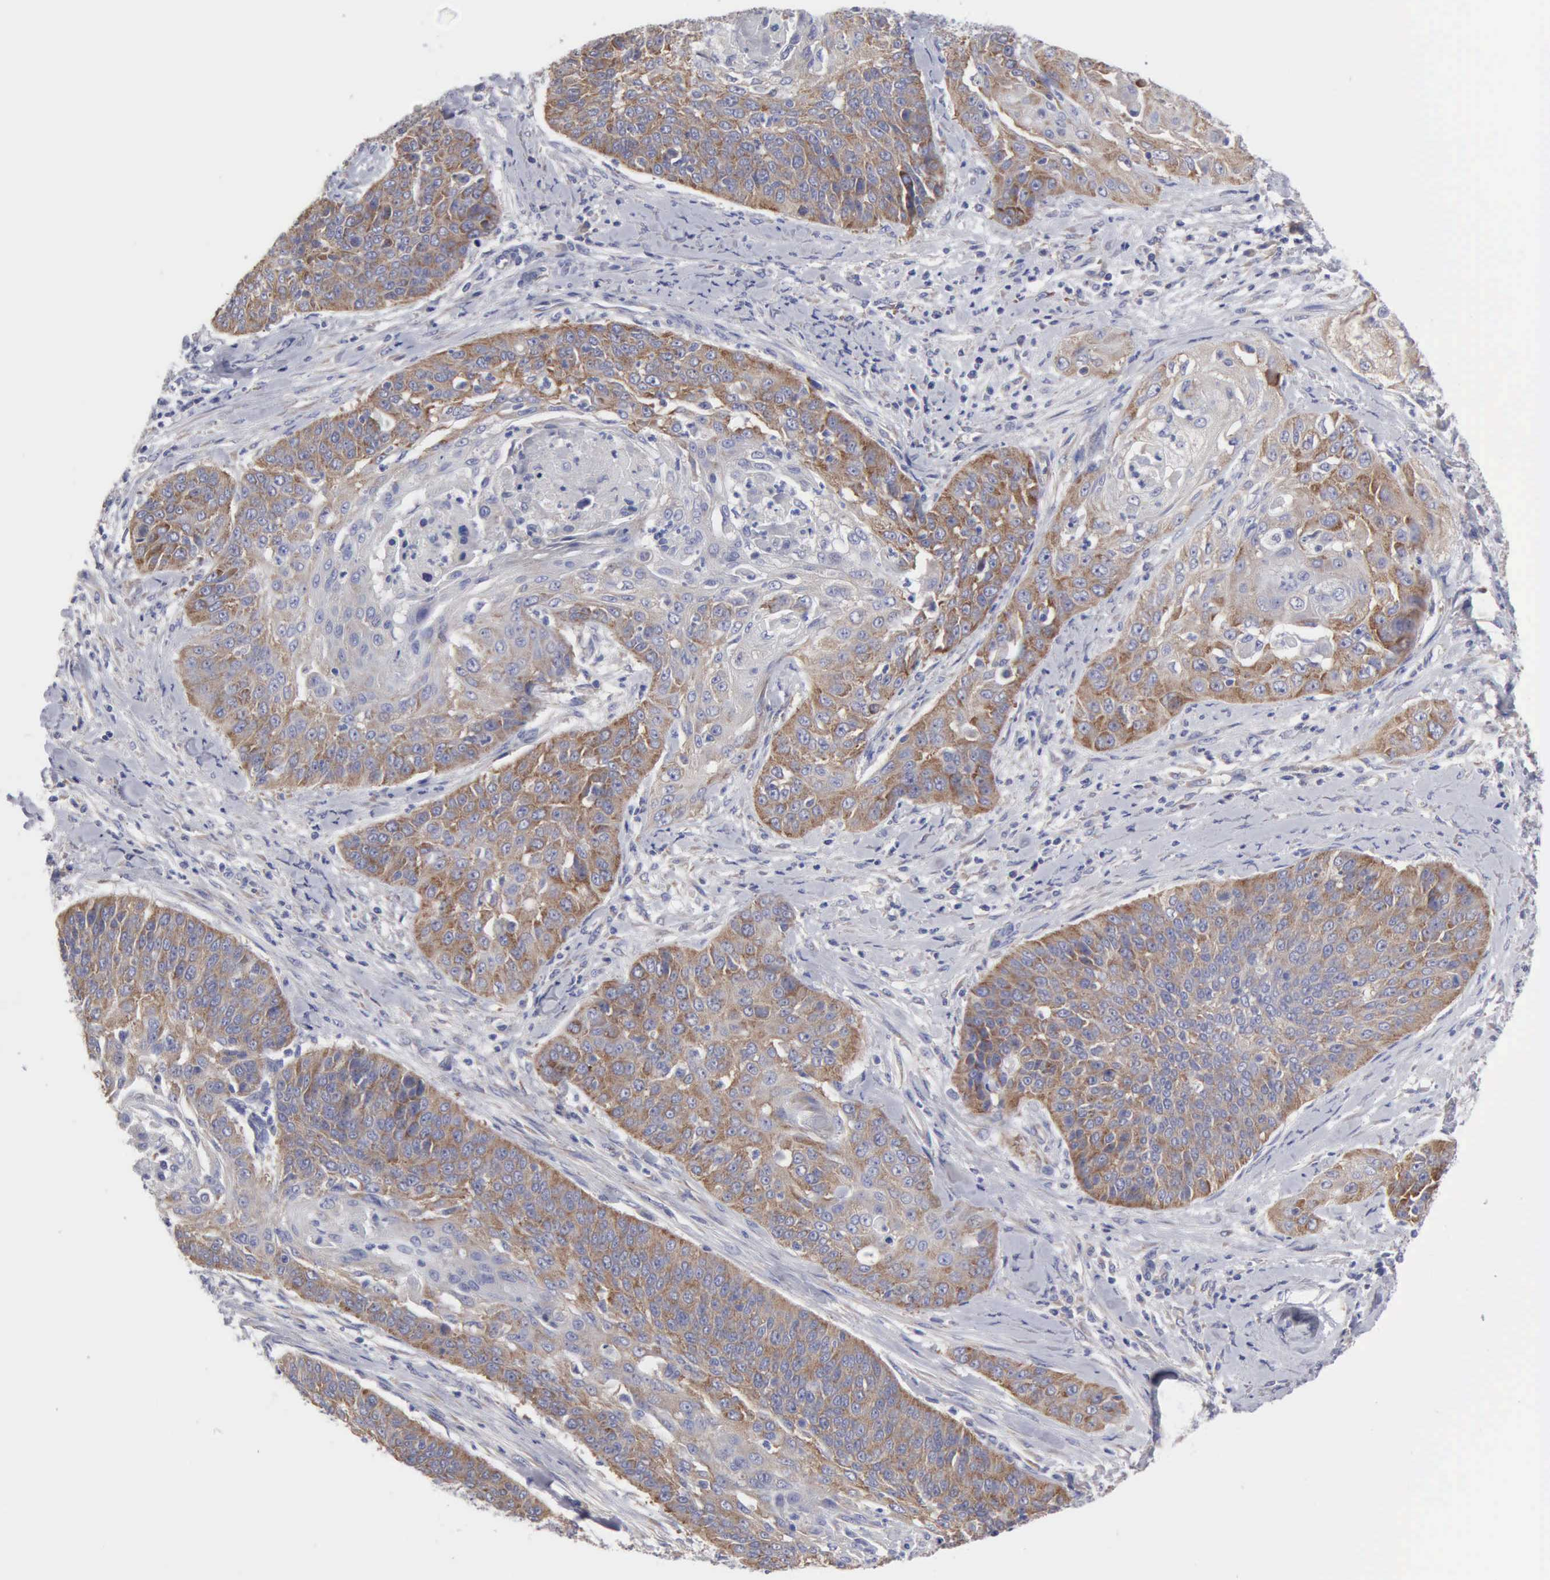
{"staining": {"intensity": "moderate", "quantity": "25%-75%", "location": "cytoplasmic/membranous"}, "tissue": "cervical cancer", "cell_type": "Tumor cells", "image_type": "cancer", "snomed": [{"axis": "morphology", "description": "Squamous cell carcinoma, NOS"}, {"axis": "topography", "description": "Cervix"}], "caption": "Cervical cancer stained for a protein (brown) shows moderate cytoplasmic/membranous positive staining in approximately 25%-75% of tumor cells.", "gene": "TXLNG", "patient": {"sex": "female", "age": 64}}